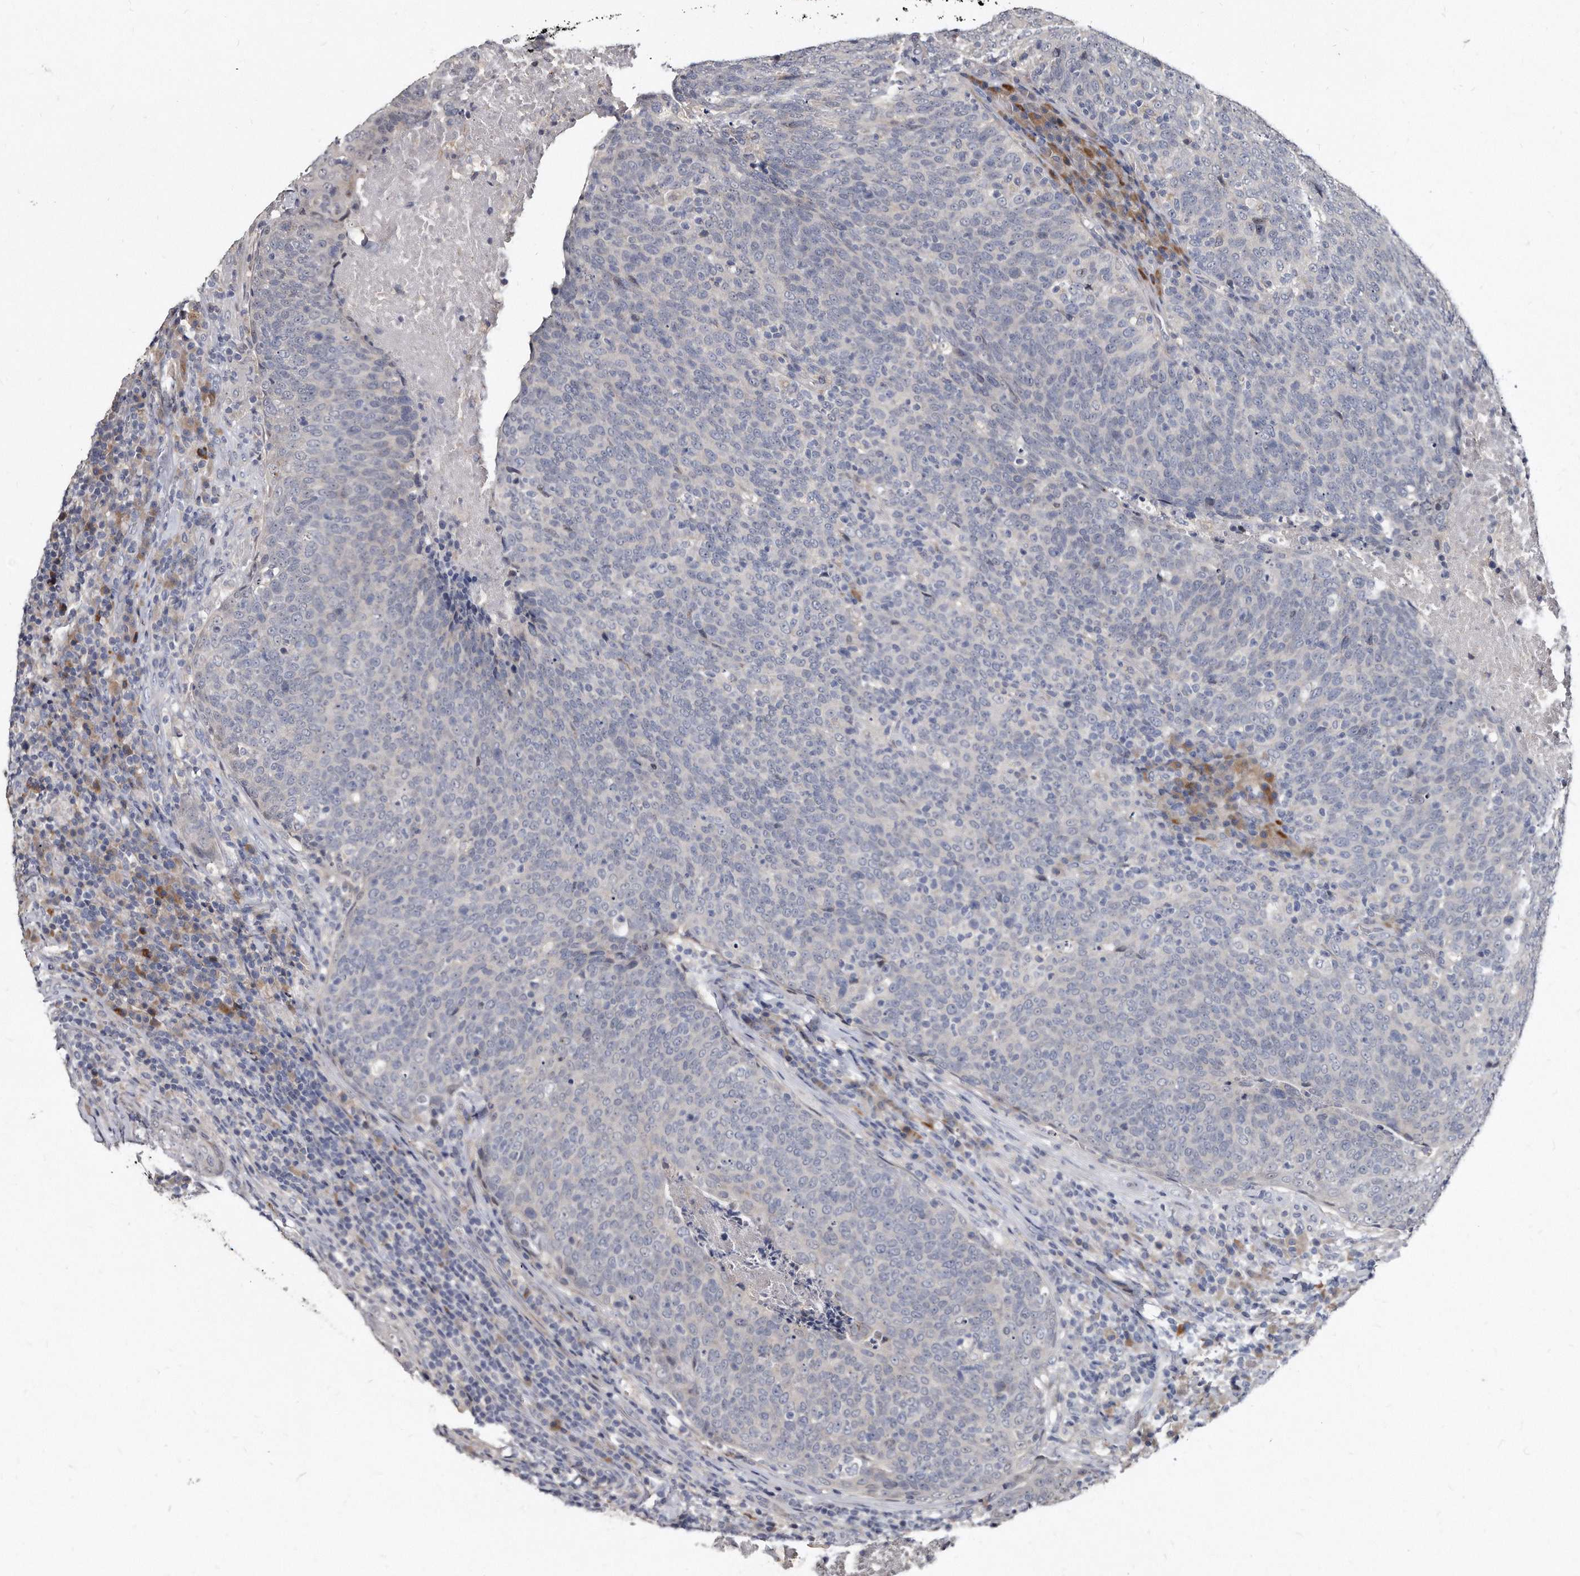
{"staining": {"intensity": "negative", "quantity": "none", "location": "none"}, "tissue": "head and neck cancer", "cell_type": "Tumor cells", "image_type": "cancer", "snomed": [{"axis": "morphology", "description": "Squamous cell carcinoma, NOS"}, {"axis": "morphology", "description": "Squamous cell carcinoma, metastatic, NOS"}, {"axis": "topography", "description": "Lymph node"}, {"axis": "topography", "description": "Head-Neck"}], "caption": "High magnification brightfield microscopy of head and neck cancer stained with DAB (3,3'-diaminobenzidine) (brown) and counterstained with hematoxylin (blue): tumor cells show no significant staining. (Stains: DAB (3,3'-diaminobenzidine) immunohistochemistry with hematoxylin counter stain, Microscopy: brightfield microscopy at high magnification).", "gene": "KLHDC3", "patient": {"sex": "male", "age": 62}}